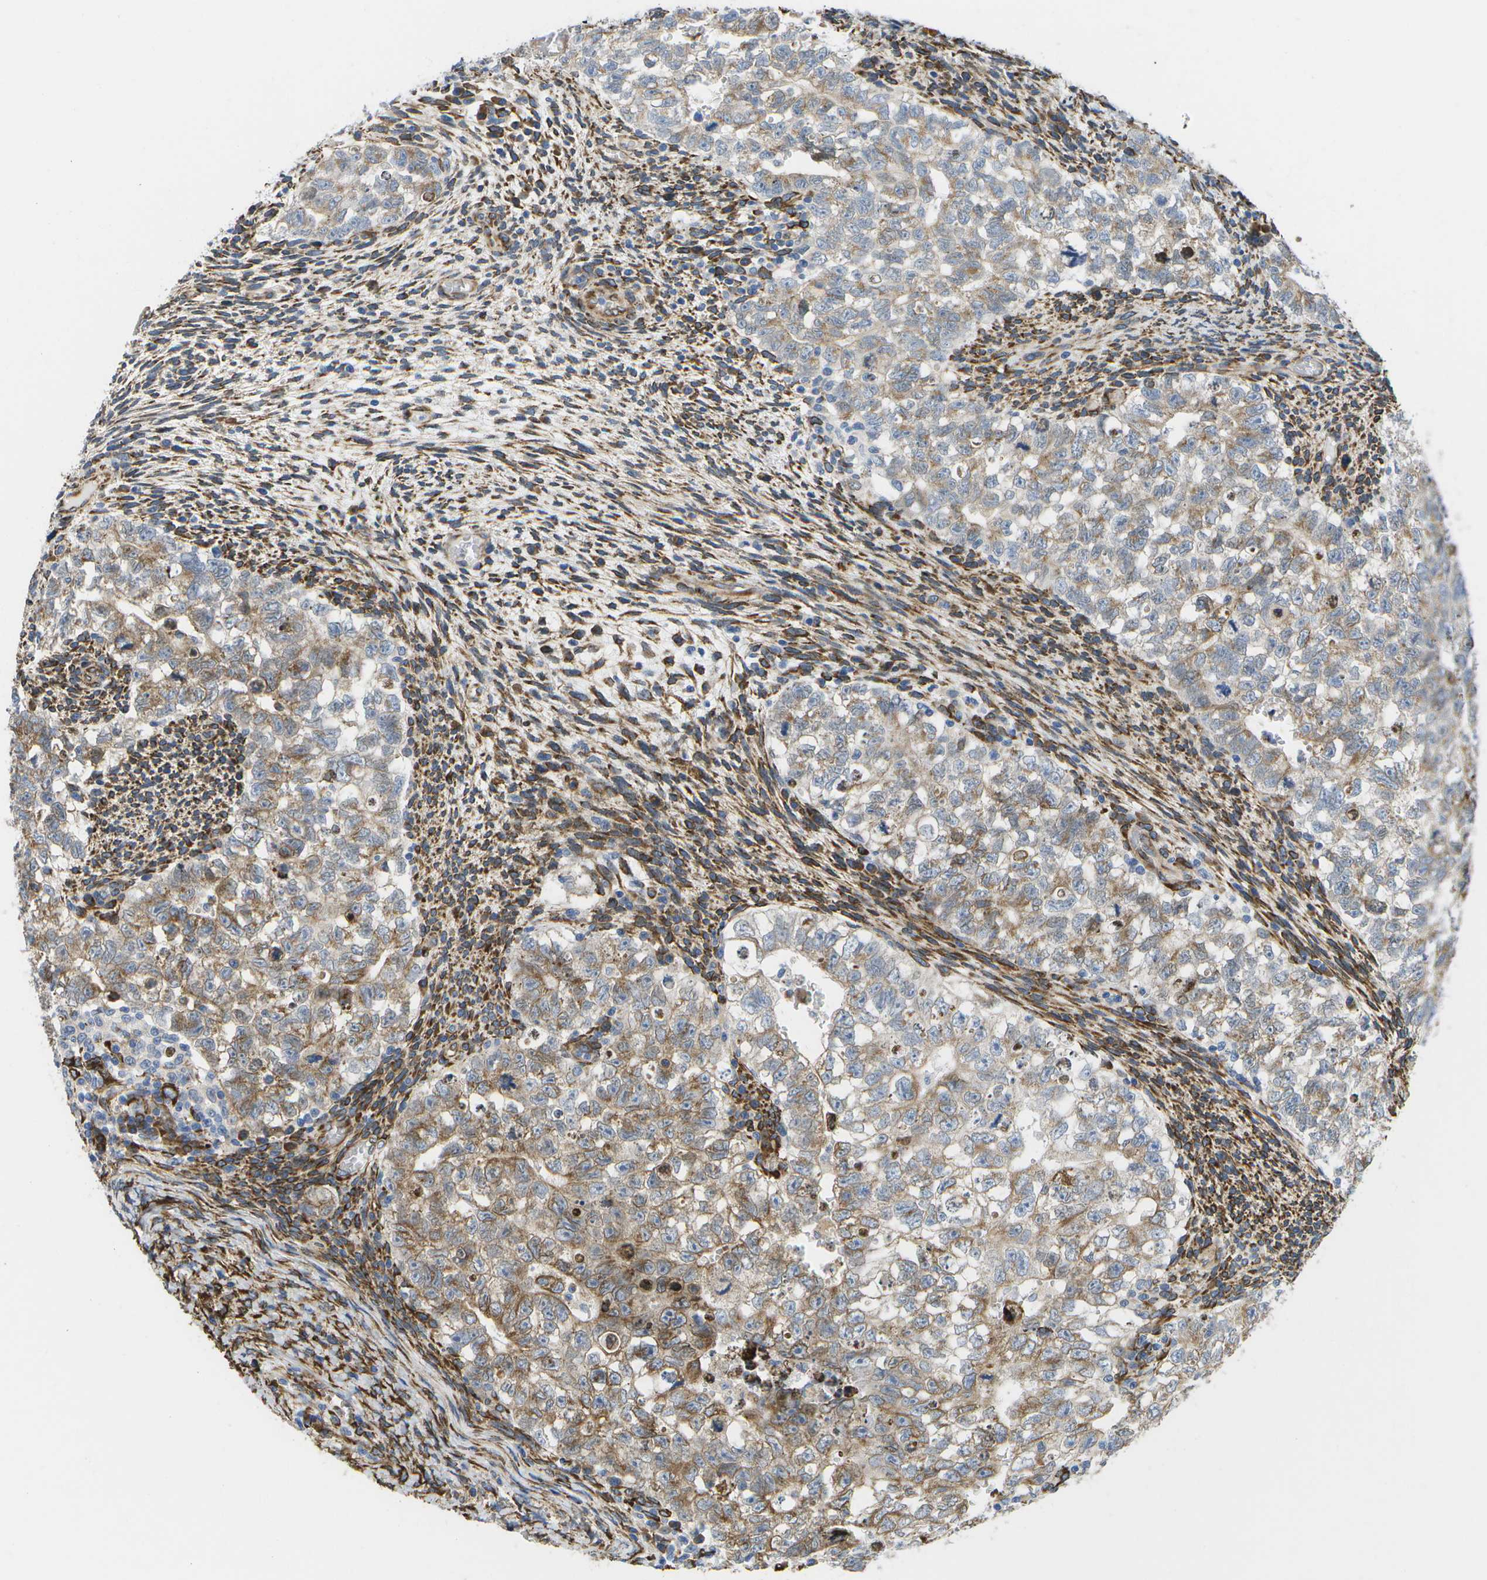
{"staining": {"intensity": "moderate", "quantity": ">75%", "location": "cytoplasmic/membranous"}, "tissue": "testis cancer", "cell_type": "Tumor cells", "image_type": "cancer", "snomed": [{"axis": "morphology", "description": "Seminoma, NOS"}, {"axis": "morphology", "description": "Carcinoma, Embryonal, NOS"}, {"axis": "topography", "description": "Testis"}], "caption": "Testis cancer stained with a protein marker exhibits moderate staining in tumor cells.", "gene": "ZDHHC17", "patient": {"sex": "male", "age": 38}}